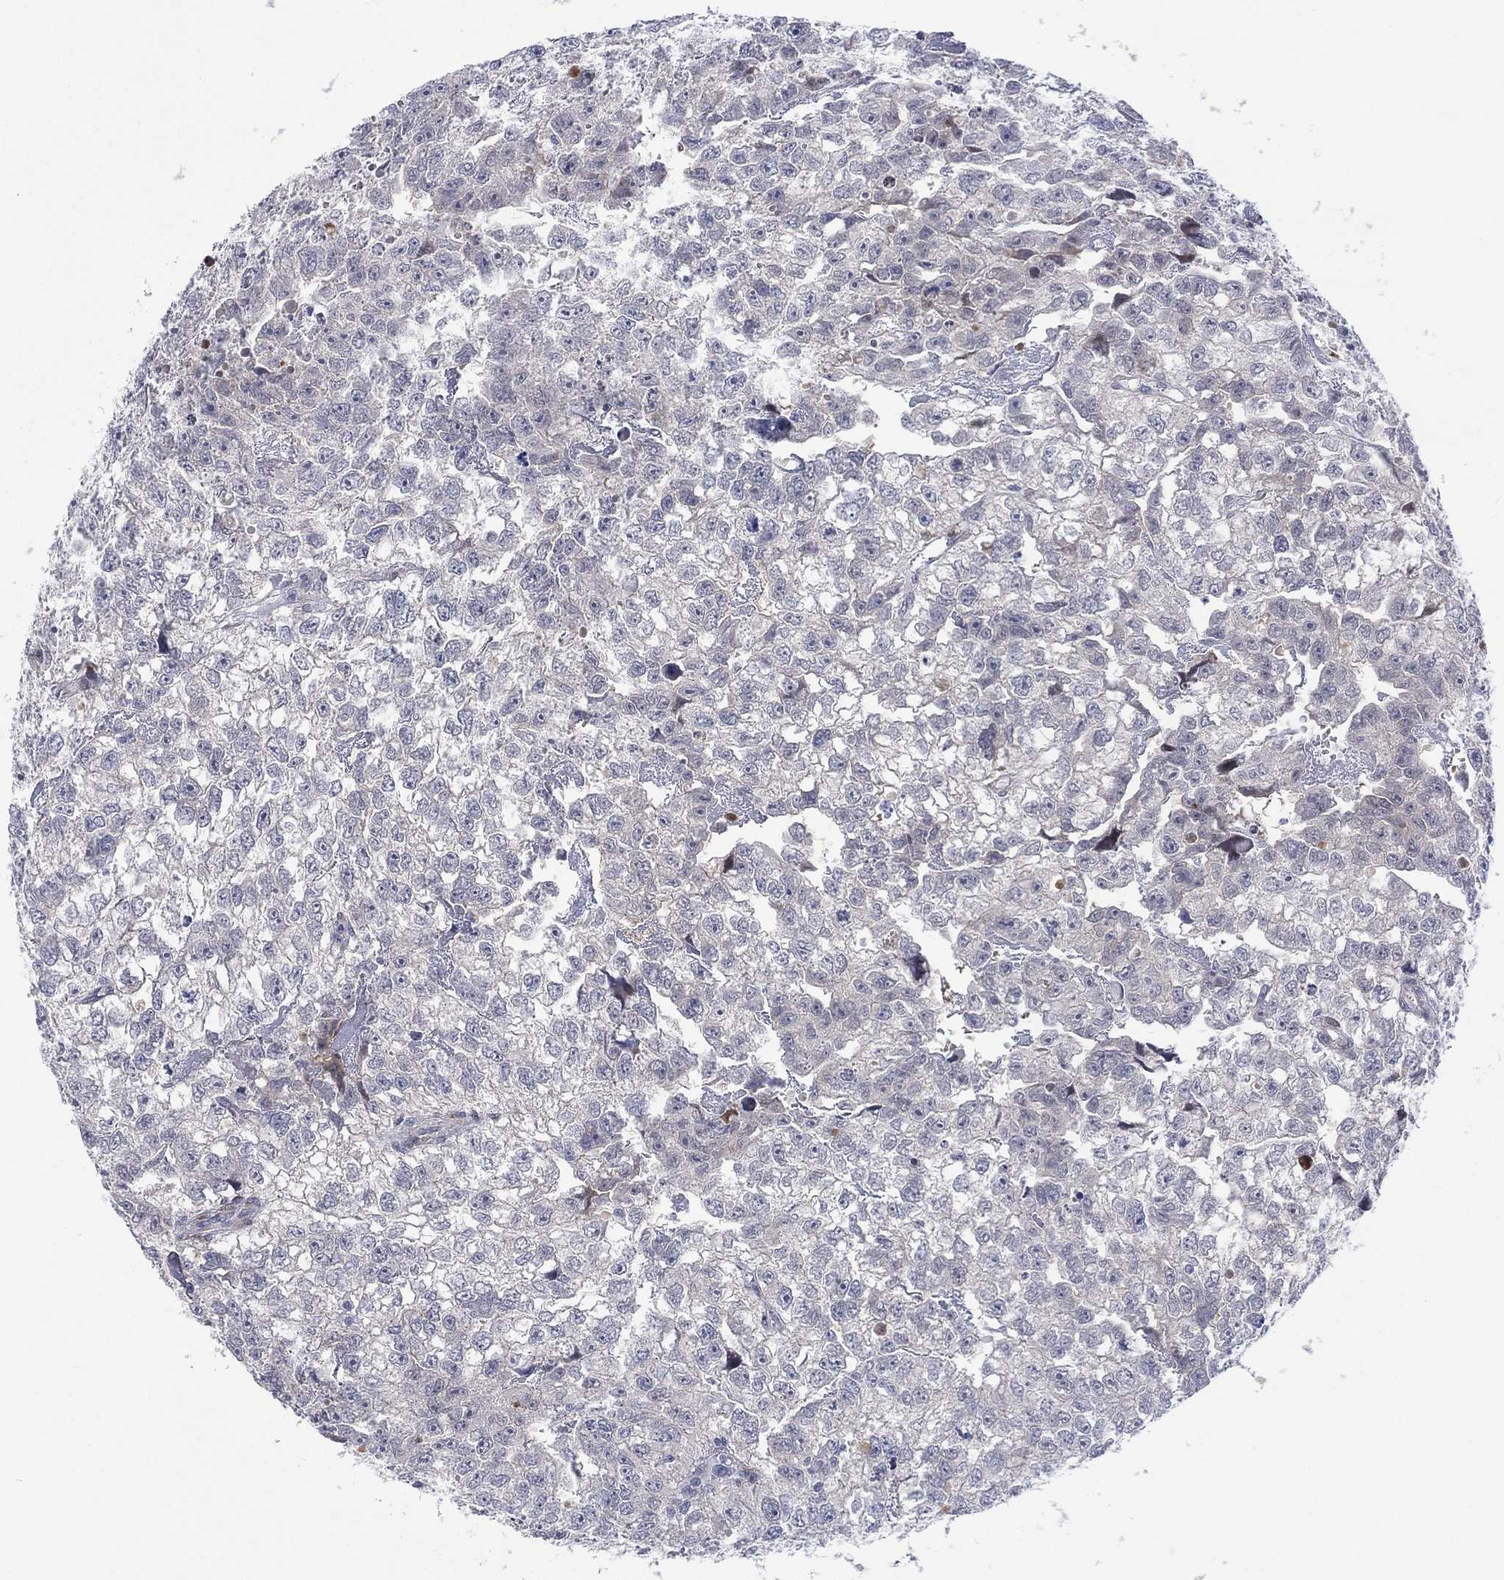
{"staining": {"intensity": "negative", "quantity": "none", "location": "none"}, "tissue": "testis cancer", "cell_type": "Tumor cells", "image_type": "cancer", "snomed": [{"axis": "morphology", "description": "Carcinoma, Embryonal, NOS"}, {"axis": "morphology", "description": "Teratoma, malignant, NOS"}, {"axis": "topography", "description": "Testis"}], "caption": "This micrograph is of testis cancer stained with immunohistochemistry to label a protein in brown with the nuclei are counter-stained blue. There is no expression in tumor cells.", "gene": "TTC21B", "patient": {"sex": "male", "age": 44}}